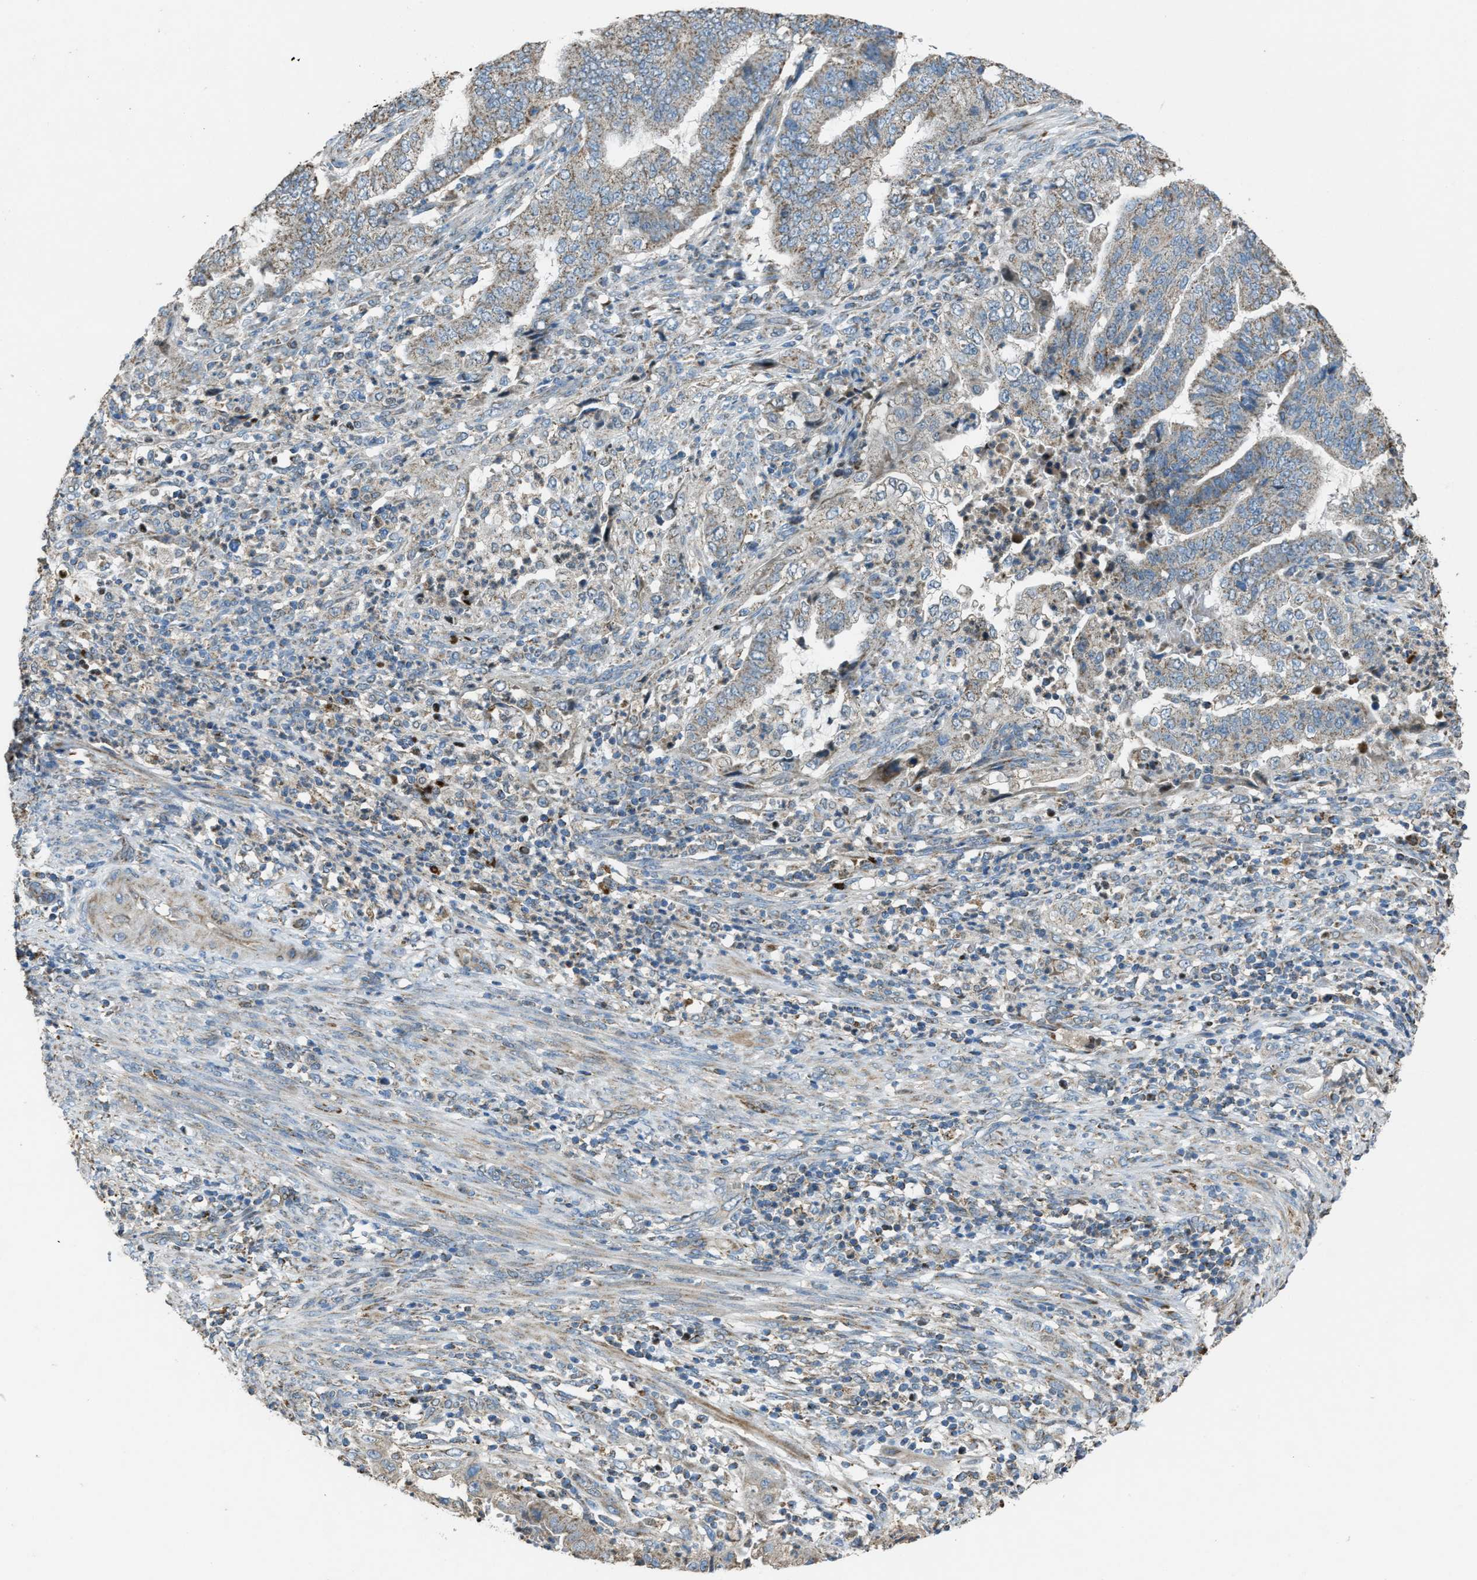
{"staining": {"intensity": "weak", "quantity": ">75%", "location": "cytoplasmic/membranous"}, "tissue": "endometrial cancer", "cell_type": "Tumor cells", "image_type": "cancer", "snomed": [{"axis": "morphology", "description": "Adenocarcinoma, NOS"}, {"axis": "topography", "description": "Endometrium"}], "caption": "Endometrial adenocarcinoma tissue shows weak cytoplasmic/membranous positivity in approximately >75% of tumor cells, visualized by immunohistochemistry.", "gene": "SLC25A11", "patient": {"sex": "female", "age": 51}}